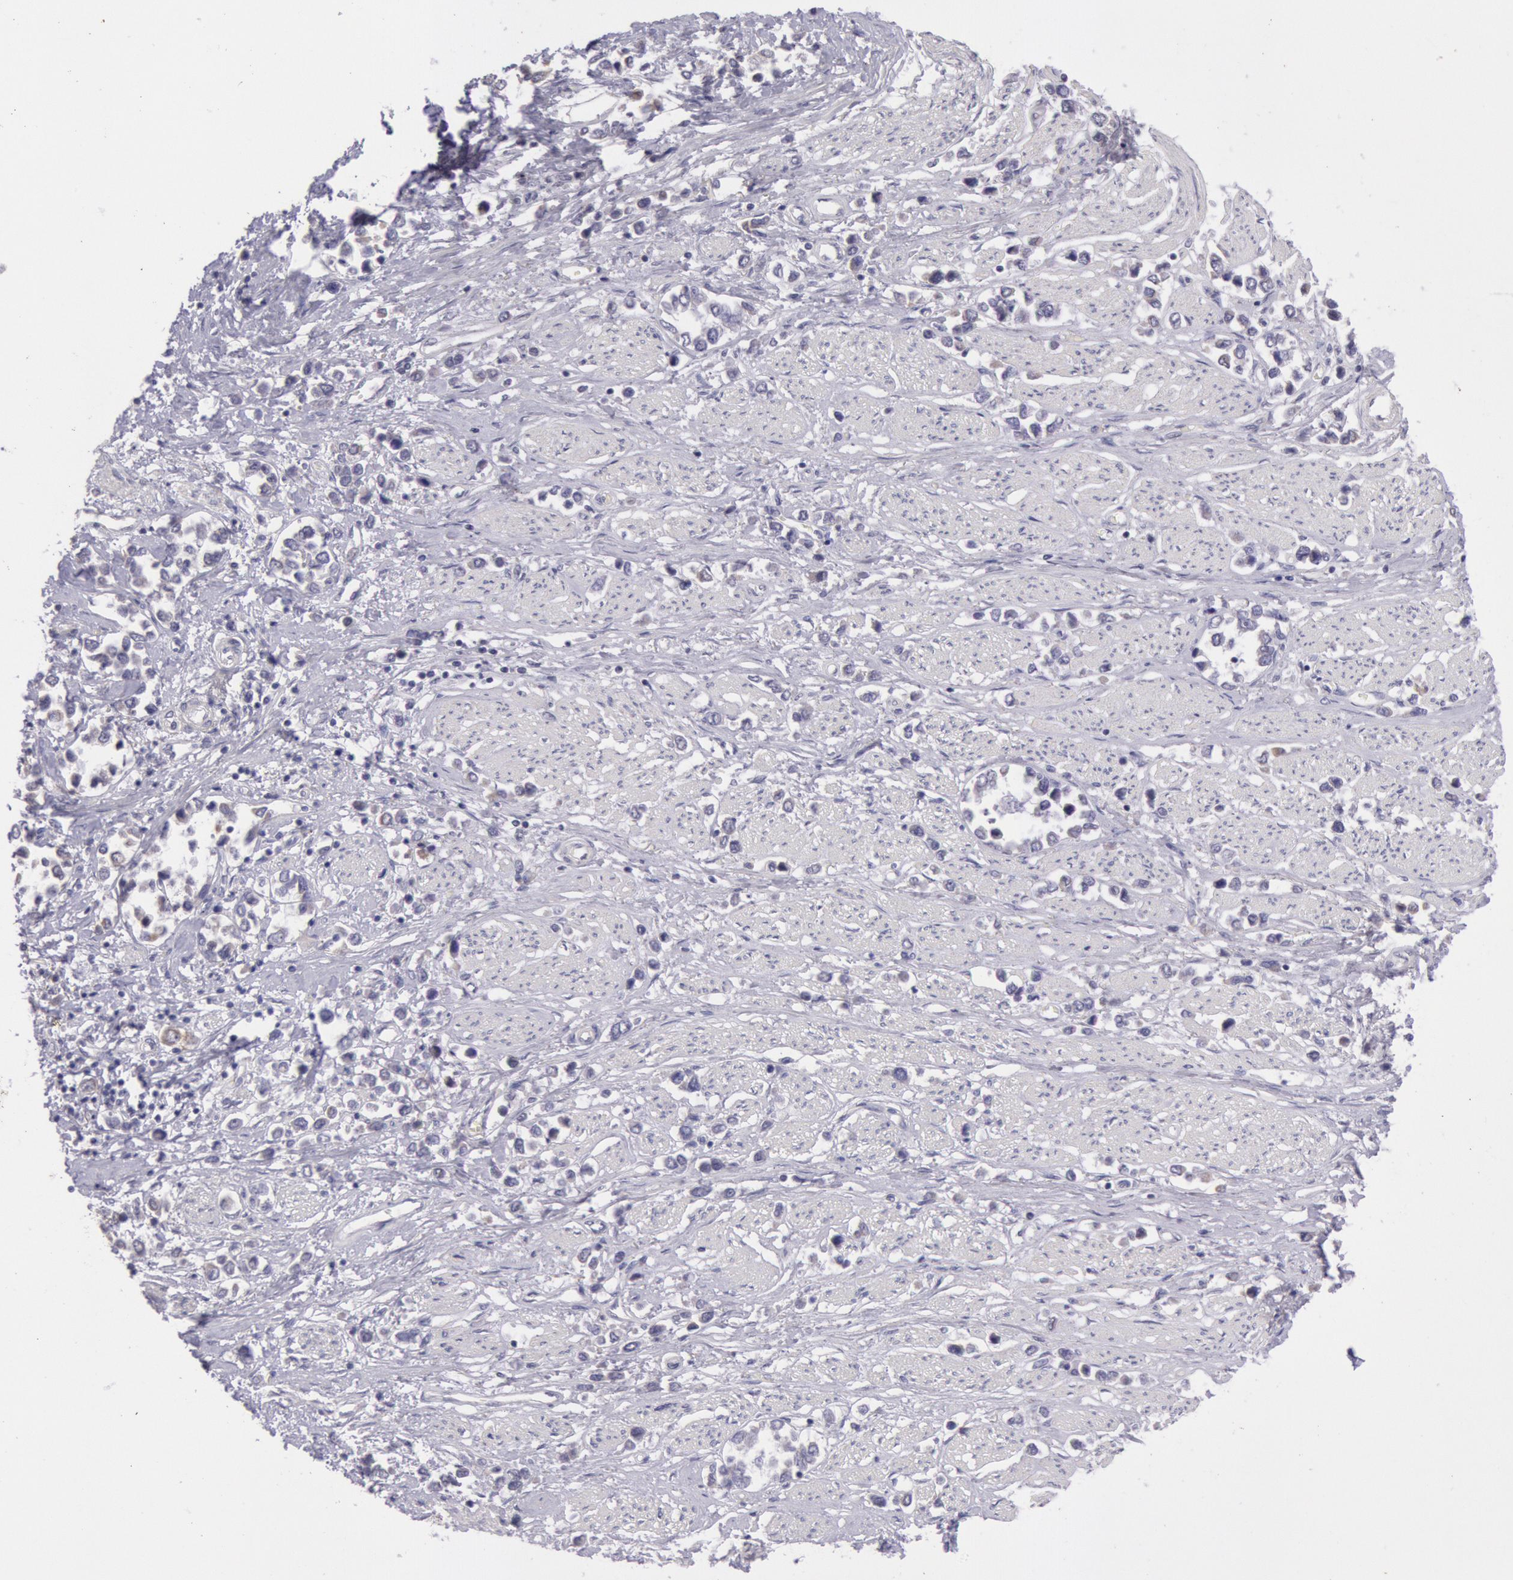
{"staining": {"intensity": "weak", "quantity": "25%-75%", "location": "cytoplasmic/membranous"}, "tissue": "stomach cancer", "cell_type": "Tumor cells", "image_type": "cancer", "snomed": [{"axis": "morphology", "description": "Adenocarcinoma, NOS"}, {"axis": "topography", "description": "Stomach, upper"}], "caption": "Immunohistochemistry image of human stomach cancer stained for a protein (brown), which shows low levels of weak cytoplasmic/membranous expression in approximately 25%-75% of tumor cells.", "gene": "FRMD6", "patient": {"sex": "male", "age": 76}}